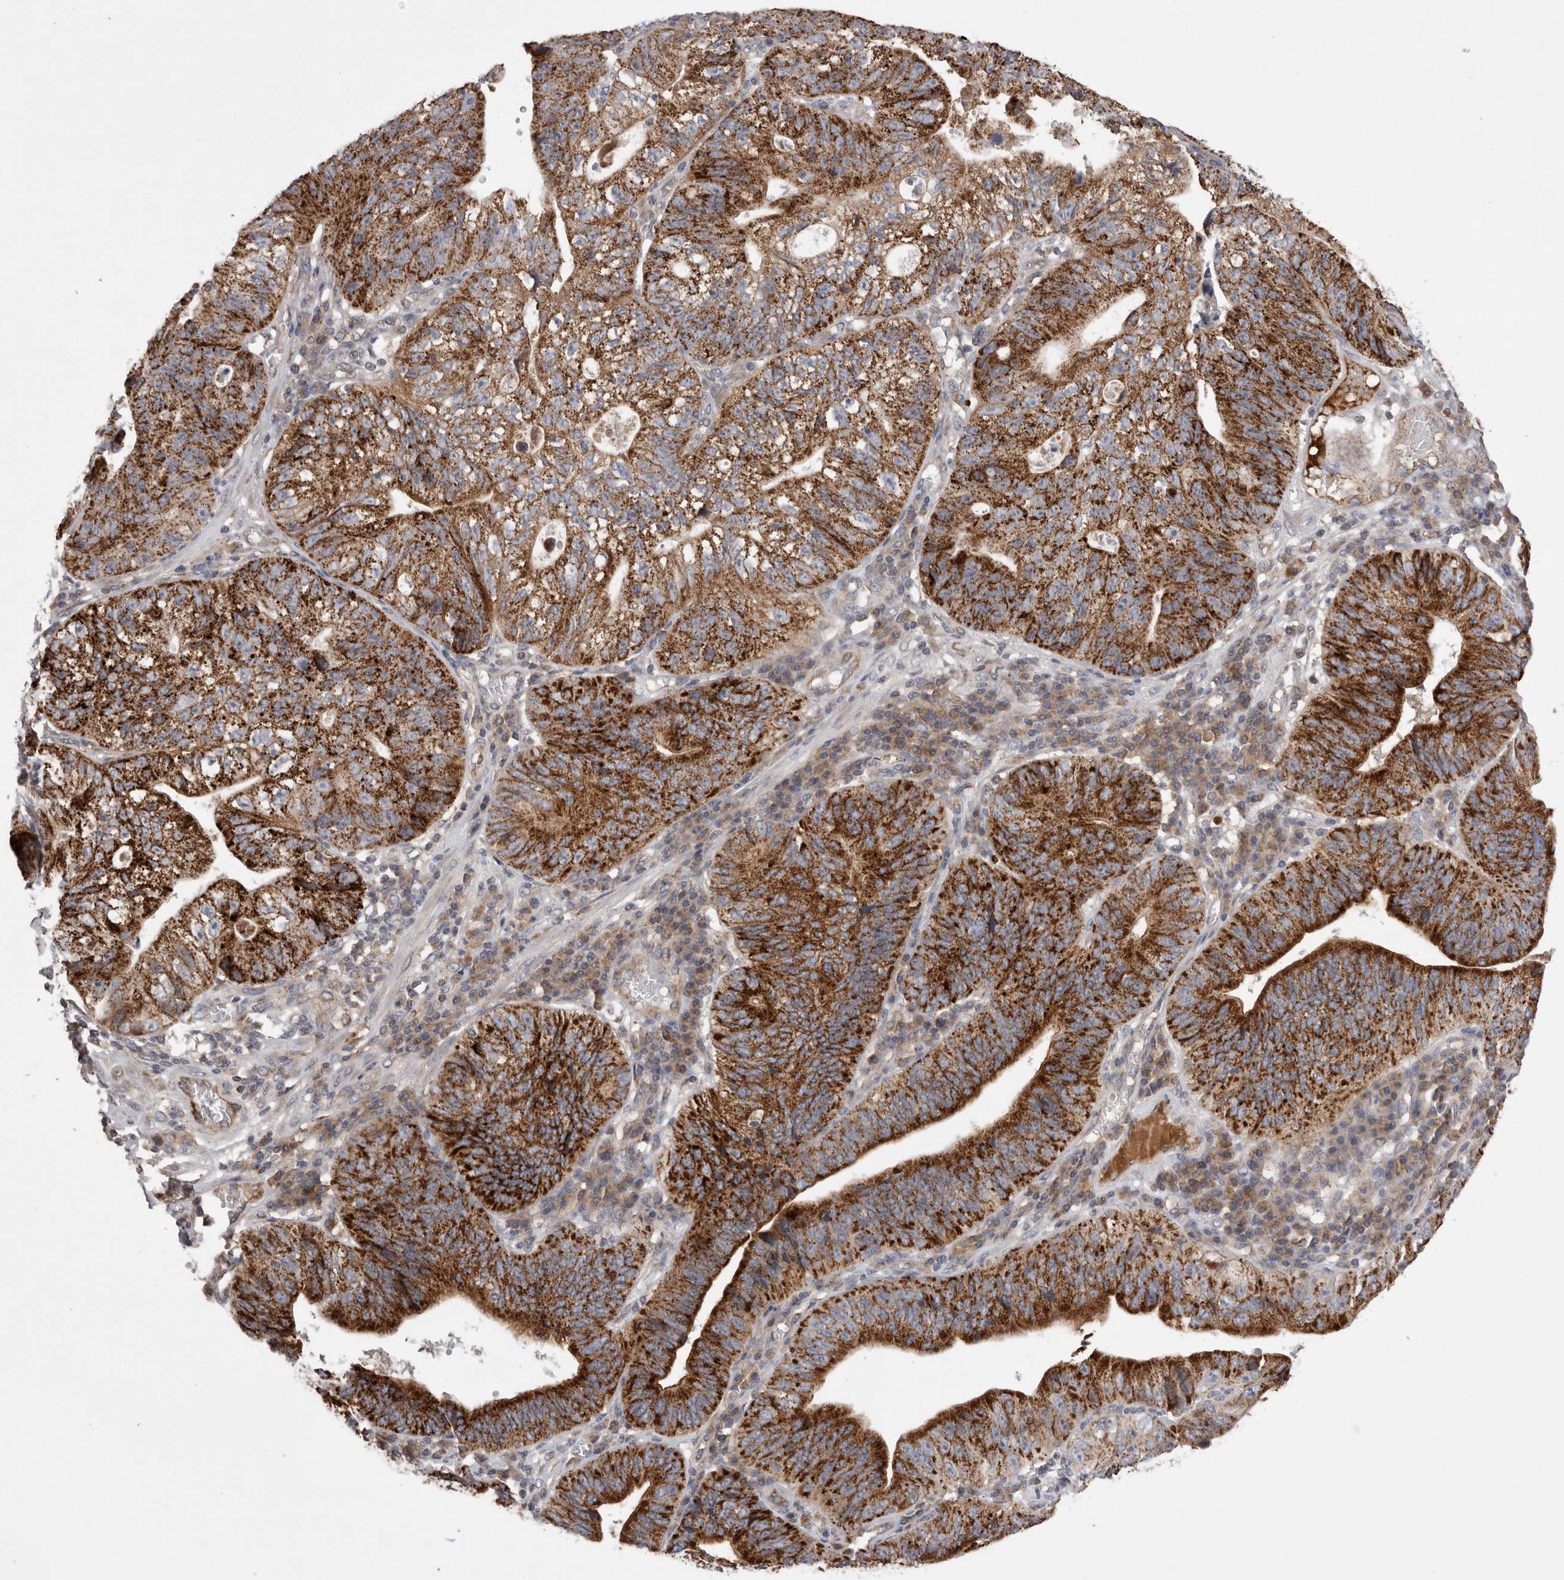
{"staining": {"intensity": "strong", "quantity": ">75%", "location": "cytoplasmic/membranous"}, "tissue": "stomach cancer", "cell_type": "Tumor cells", "image_type": "cancer", "snomed": [{"axis": "morphology", "description": "Adenocarcinoma, NOS"}, {"axis": "topography", "description": "Stomach"}], "caption": "Immunohistochemistry (IHC) staining of stomach adenocarcinoma, which shows high levels of strong cytoplasmic/membranous staining in about >75% of tumor cells indicating strong cytoplasmic/membranous protein expression. The staining was performed using DAB (brown) for protein detection and nuclei were counterstained in hematoxylin (blue).", "gene": "DARS2", "patient": {"sex": "male", "age": 59}}